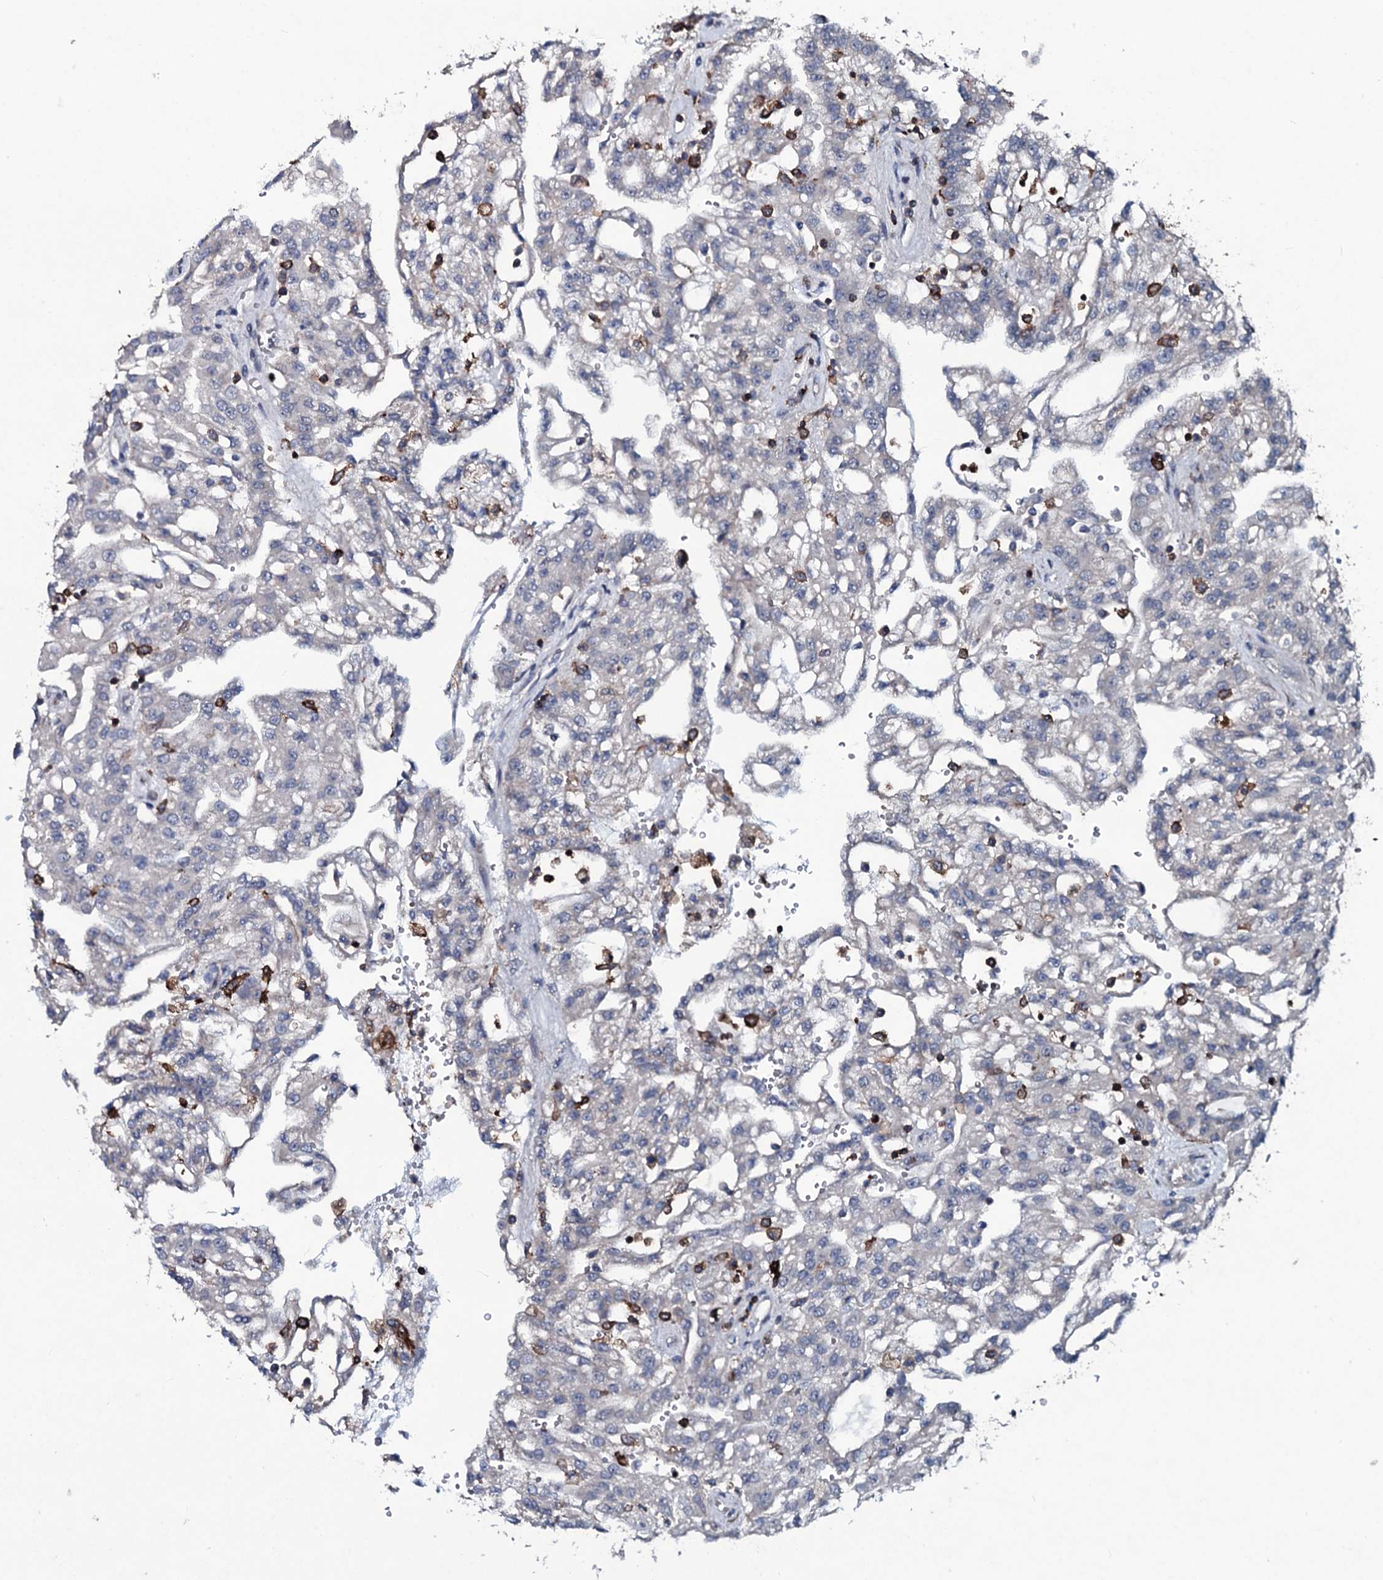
{"staining": {"intensity": "negative", "quantity": "none", "location": "none"}, "tissue": "renal cancer", "cell_type": "Tumor cells", "image_type": "cancer", "snomed": [{"axis": "morphology", "description": "Adenocarcinoma, NOS"}, {"axis": "topography", "description": "Kidney"}], "caption": "Micrograph shows no protein positivity in tumor cells of renal adenocarcinoma tissue.", "gene": "OGFOD2", "patient": {"sex": "male", "age": 63}}